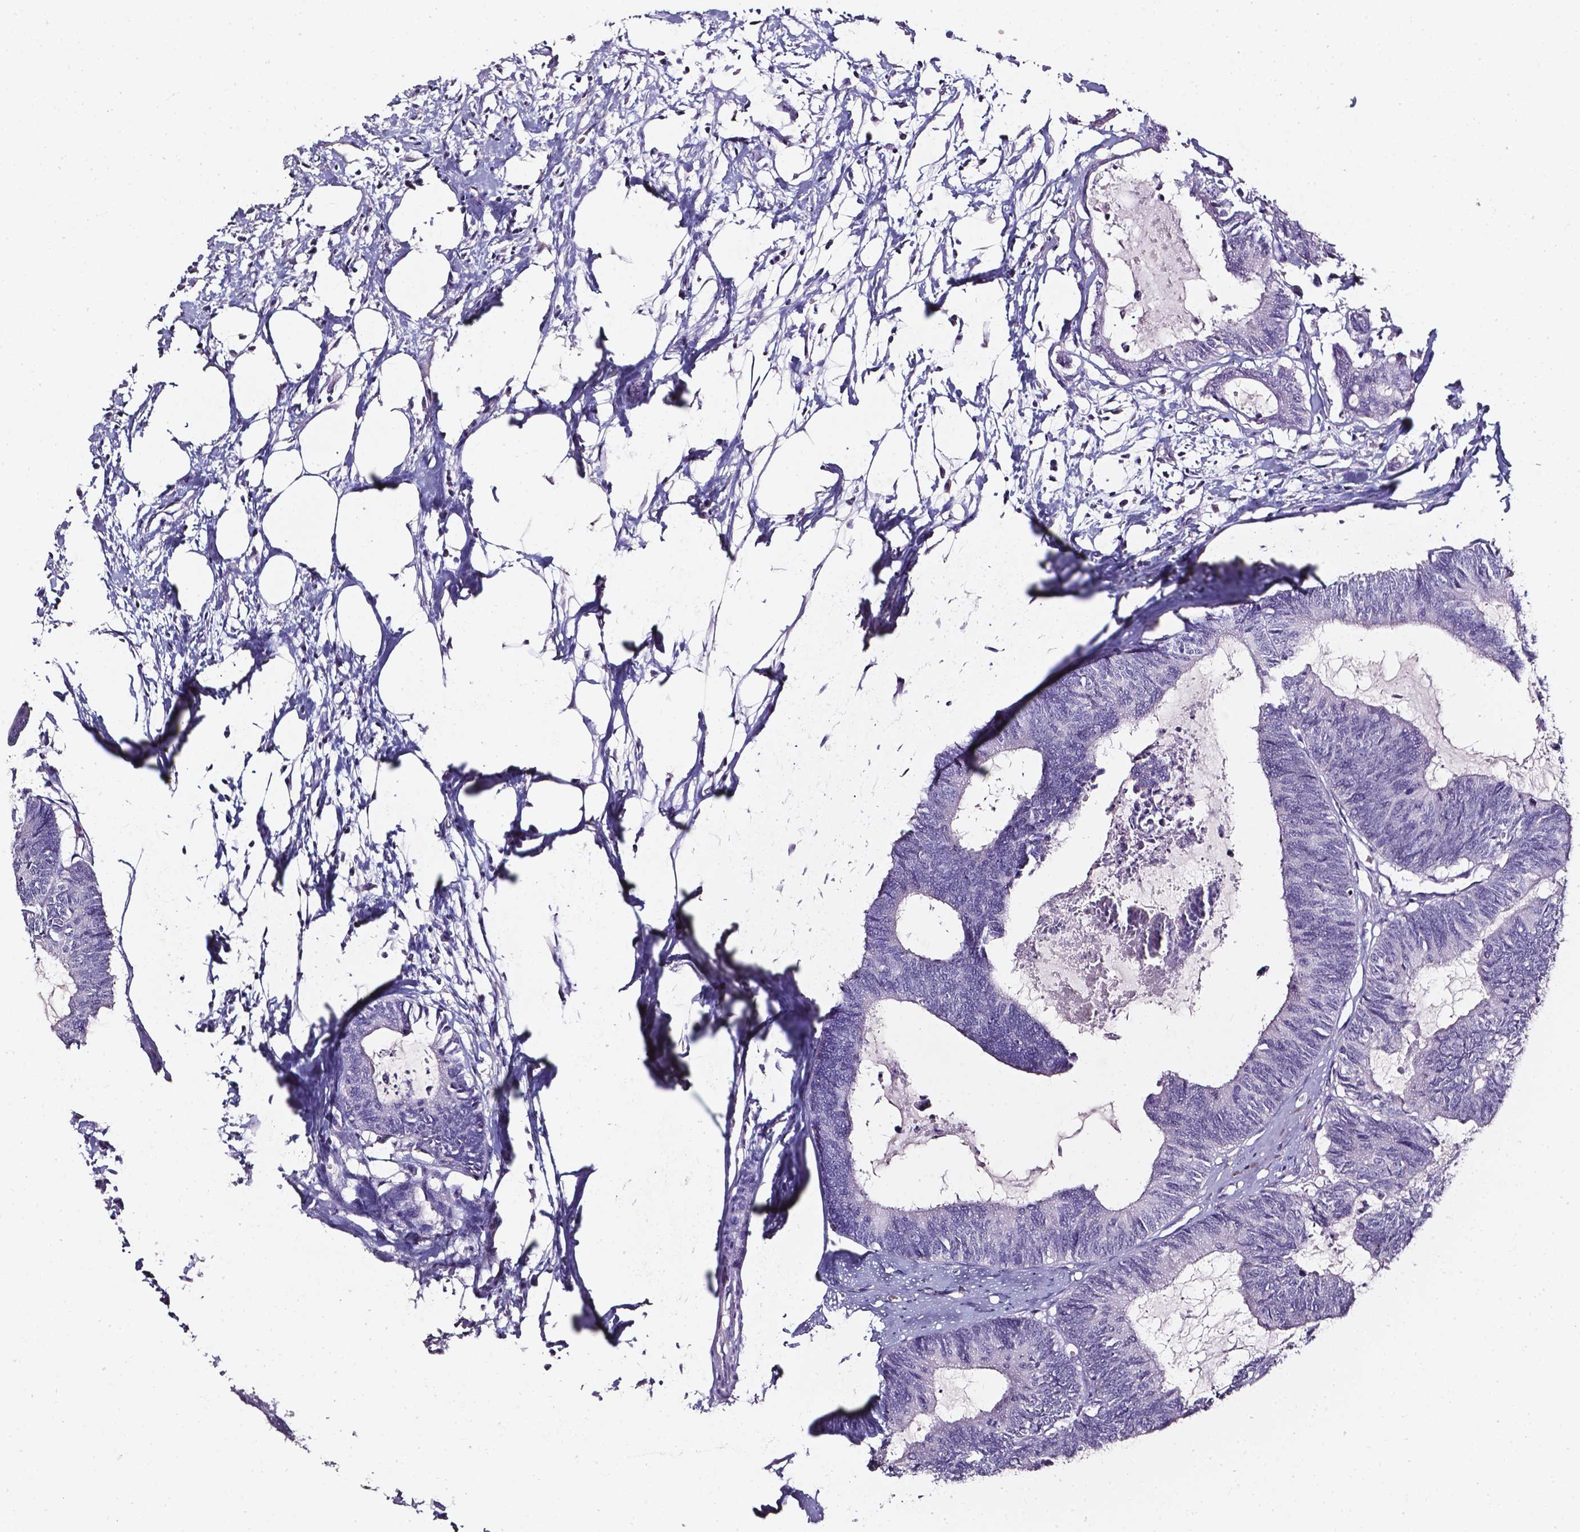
{"staining": {"intensity": "negative", "quantity": "none", "location": "none"}, "tissue": "colorectal cancer", "cell_type": "Tumor cells", "image_type": "cancer", "snomed": [{"axis": "morphology", "description": "Adenocarcinoma, NOS"}, {"axis": "topography", "description": "Colon"}, {"axis": "topography", "description": "Rectum"}], "caption": "High magnification brightfield microscopy of colorectal cancer stained with DAB (brown) and counterstained with hematoxylin (blue): tumor cells show no significant expression.", "gene": "AKR1B10", "patient": {"sex": "male", "age": 57}}